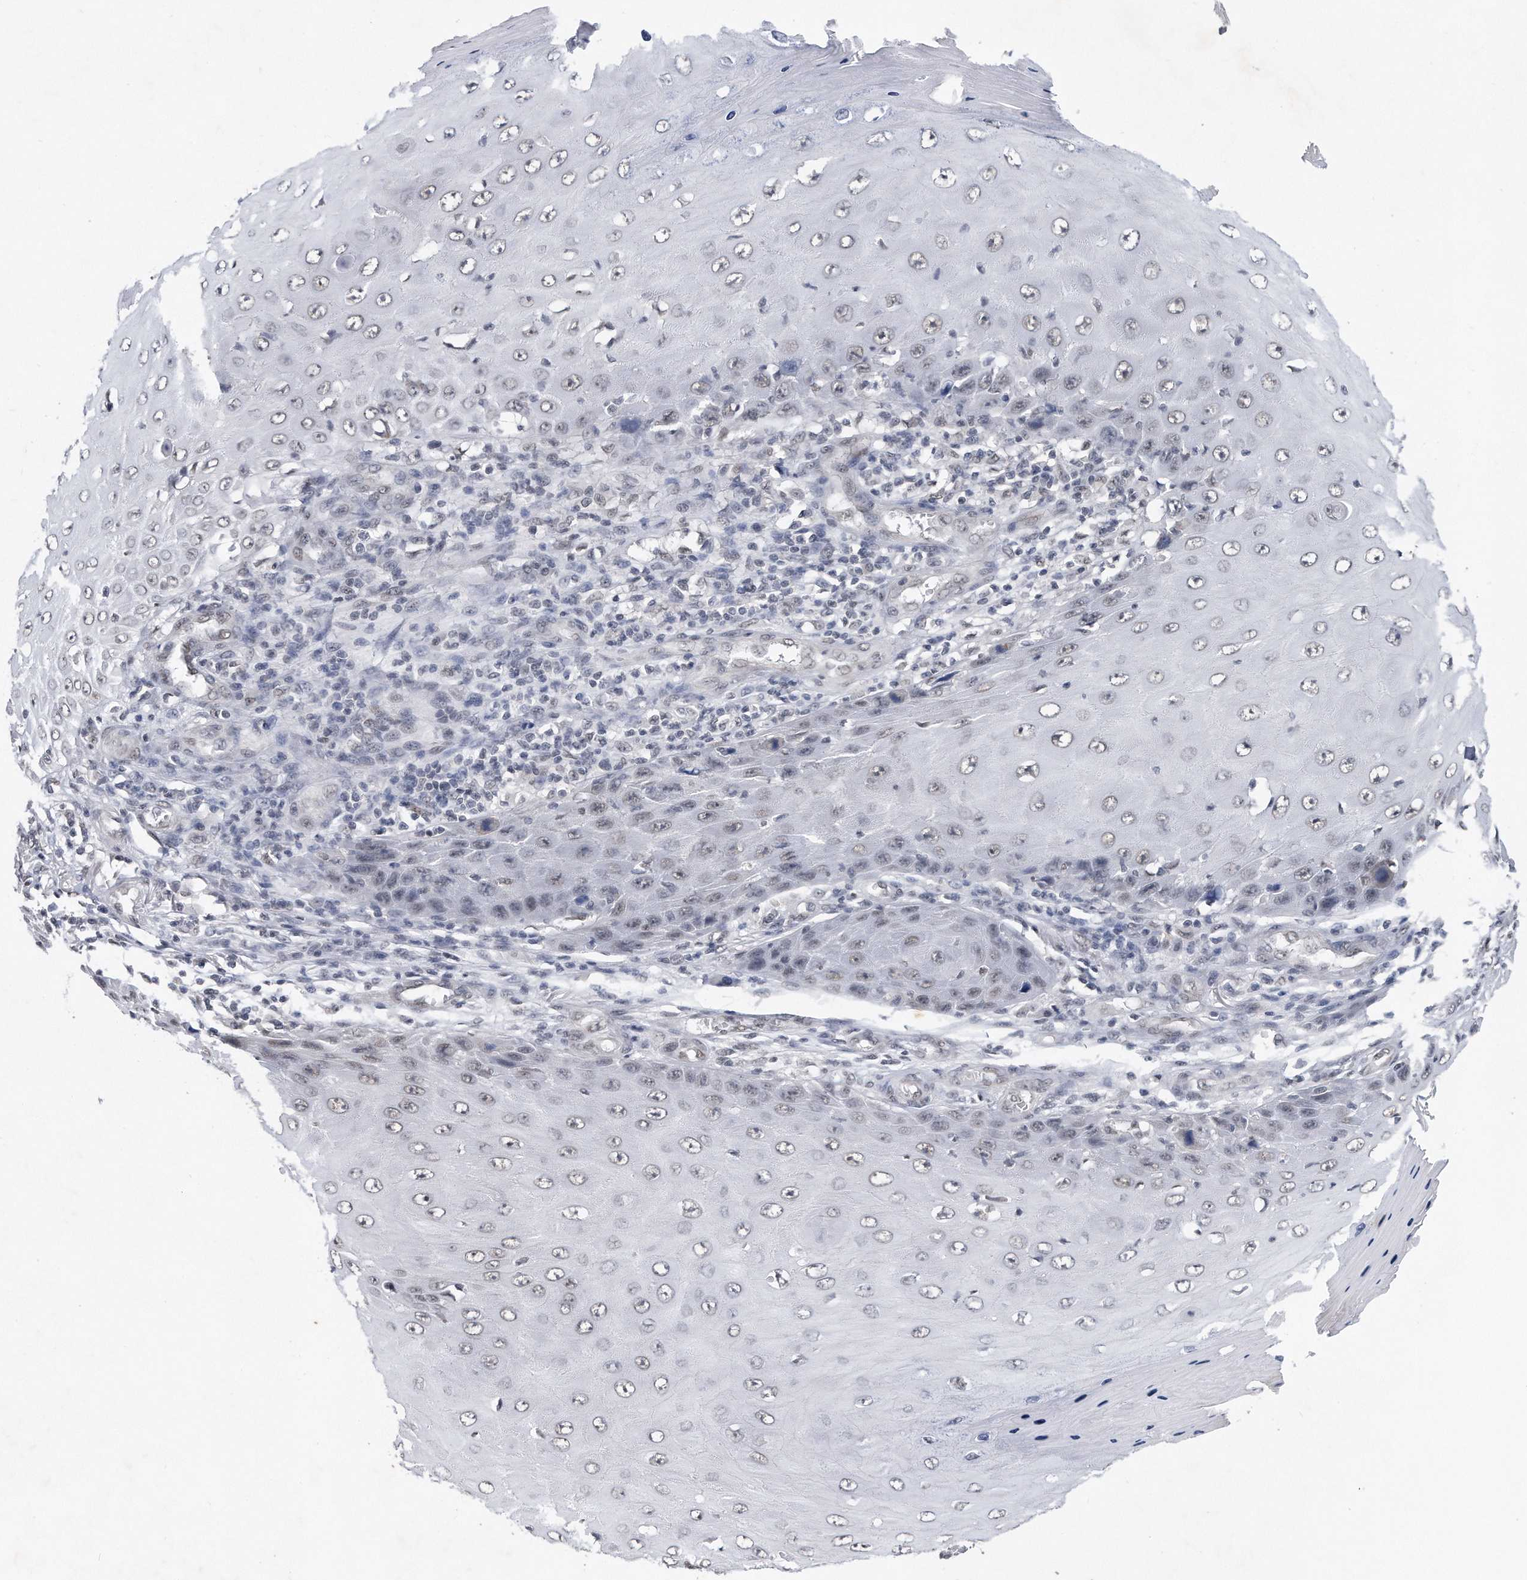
{"staining": {"intensity": "weak", "quantity": "<25%", "location": "nuclear"}, "tissue": "skin cancer", "cell_type": "Tumor cells", "image_type": "cancer", "snomed": [{"axis": "morphology", "description": "Squamous cell carcinoma, NOS"}, {"axis": "topography", "description": "Skin"}], "caption": "Image shows no protein staining in tumor cells of skin squamous cell carcinoma tissue.", "gene": "TP53INP1", "patient": {"sex": "female", "age": 73}}